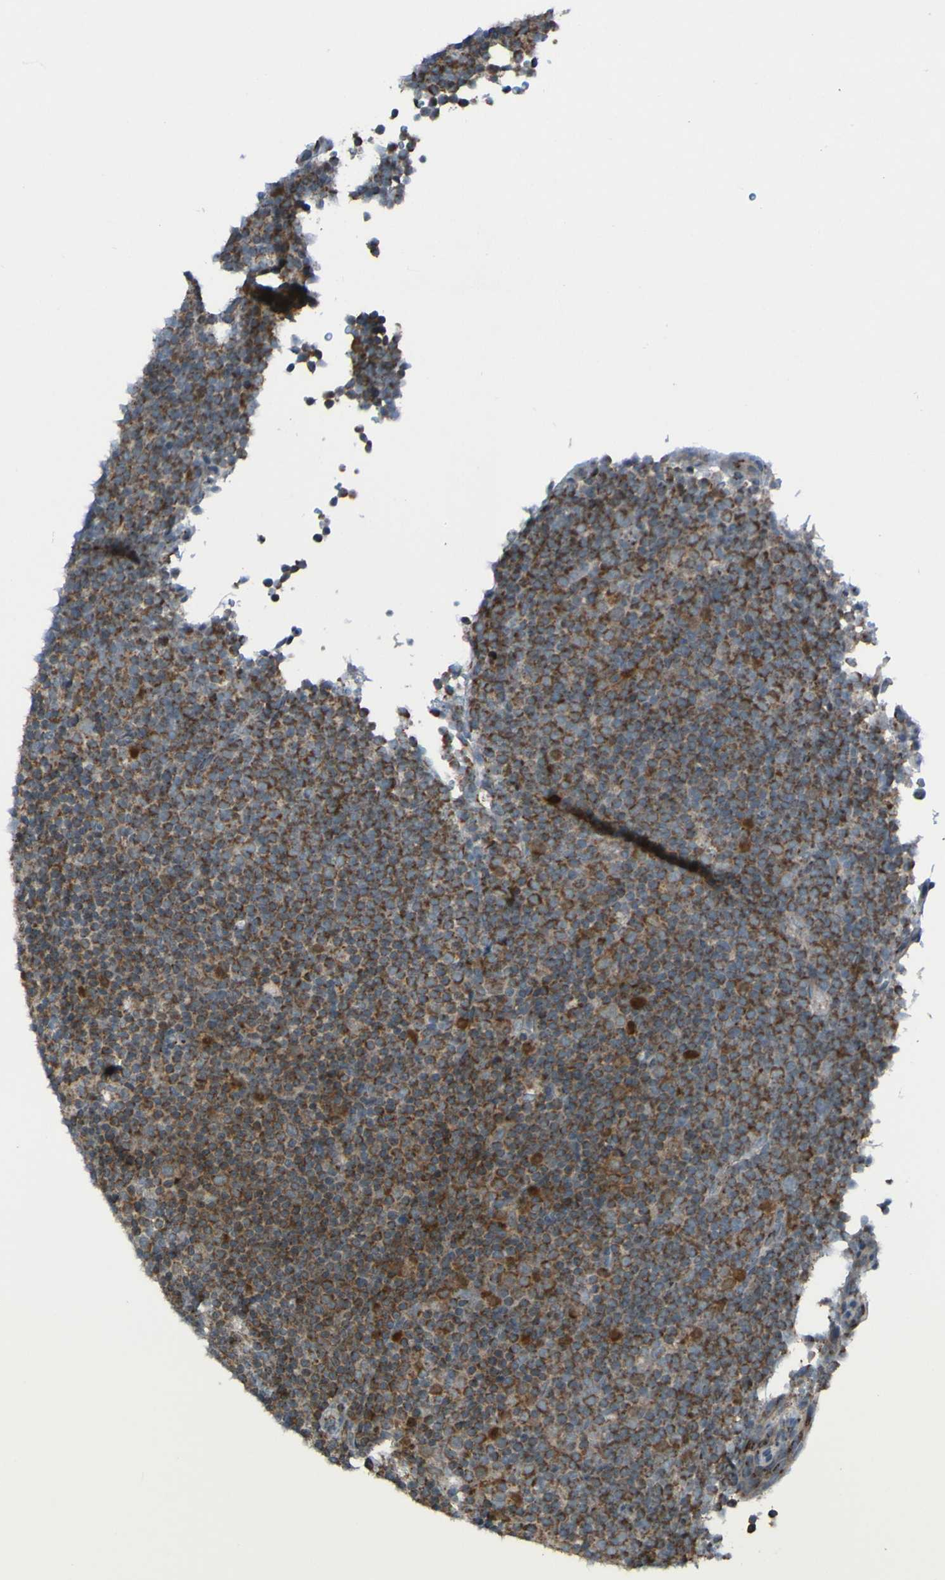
{"staining": {"intensity": "moderate", "quantity": "25%-75%", "location": "cytoplasmic/membranous"}, "tissue": "lymphoma", "cell_type": "Tumor cells", "image_type": "cancer", "snomed": [{"axis": "morphology", "description": "Malignant lymphoma, non-Hodgkin's type, Low grade"}, {"axis": "topography", "description": "Lymph node"}], "caption": "Malignant lymphoma, non-Hodgkin's type (low-grade) stained with DAB (3,3'-diaminobenzidine) IHC exhibits medium levels of moderate cytoplasmic/membranous staining in about 25%-75% of tumor cells.", "gene": "UNG", "patient": {"sex": "female", "age": 67}}